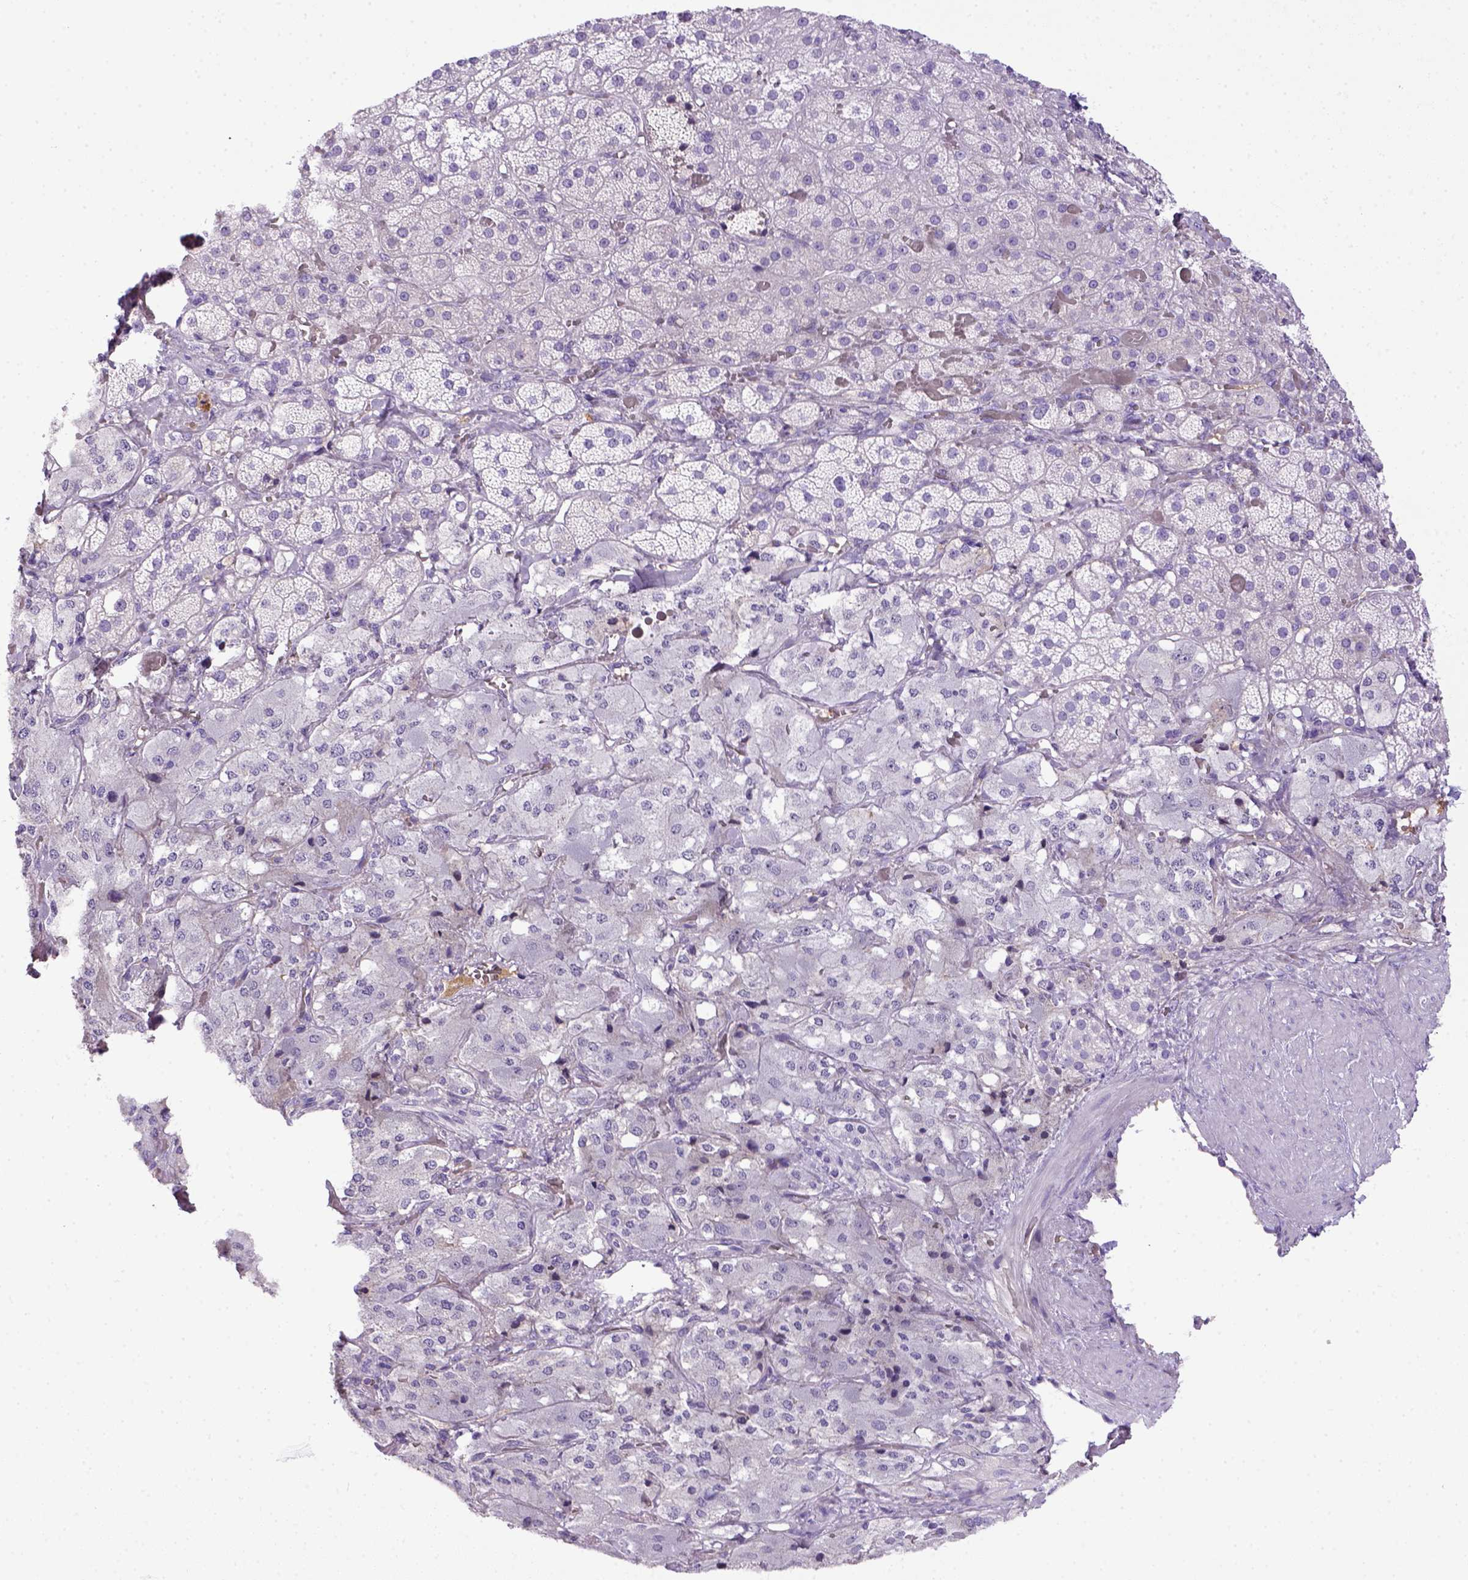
{"staining": {"intensity": "negative", "quantity": "none", "location": "none"}, "tissue": "adrenal gland", "cell_type": "Glandular cells", "image_type": "normal", "snomed": [{"axis": "morphology", "description": "Normal tissue, NOS"}, {"axis": "topography", "description": "Adrenal gland"}], "caption": "Immunohistochemistry (IHC) image of normal adrenal gland: human adrenal gland stained with DAB (3,3'-diaminobenzidine) displays no significant protein positivity in glandular cells.", "gene": "ITIH4", "patient": {"sex": "male", "age": 57}}